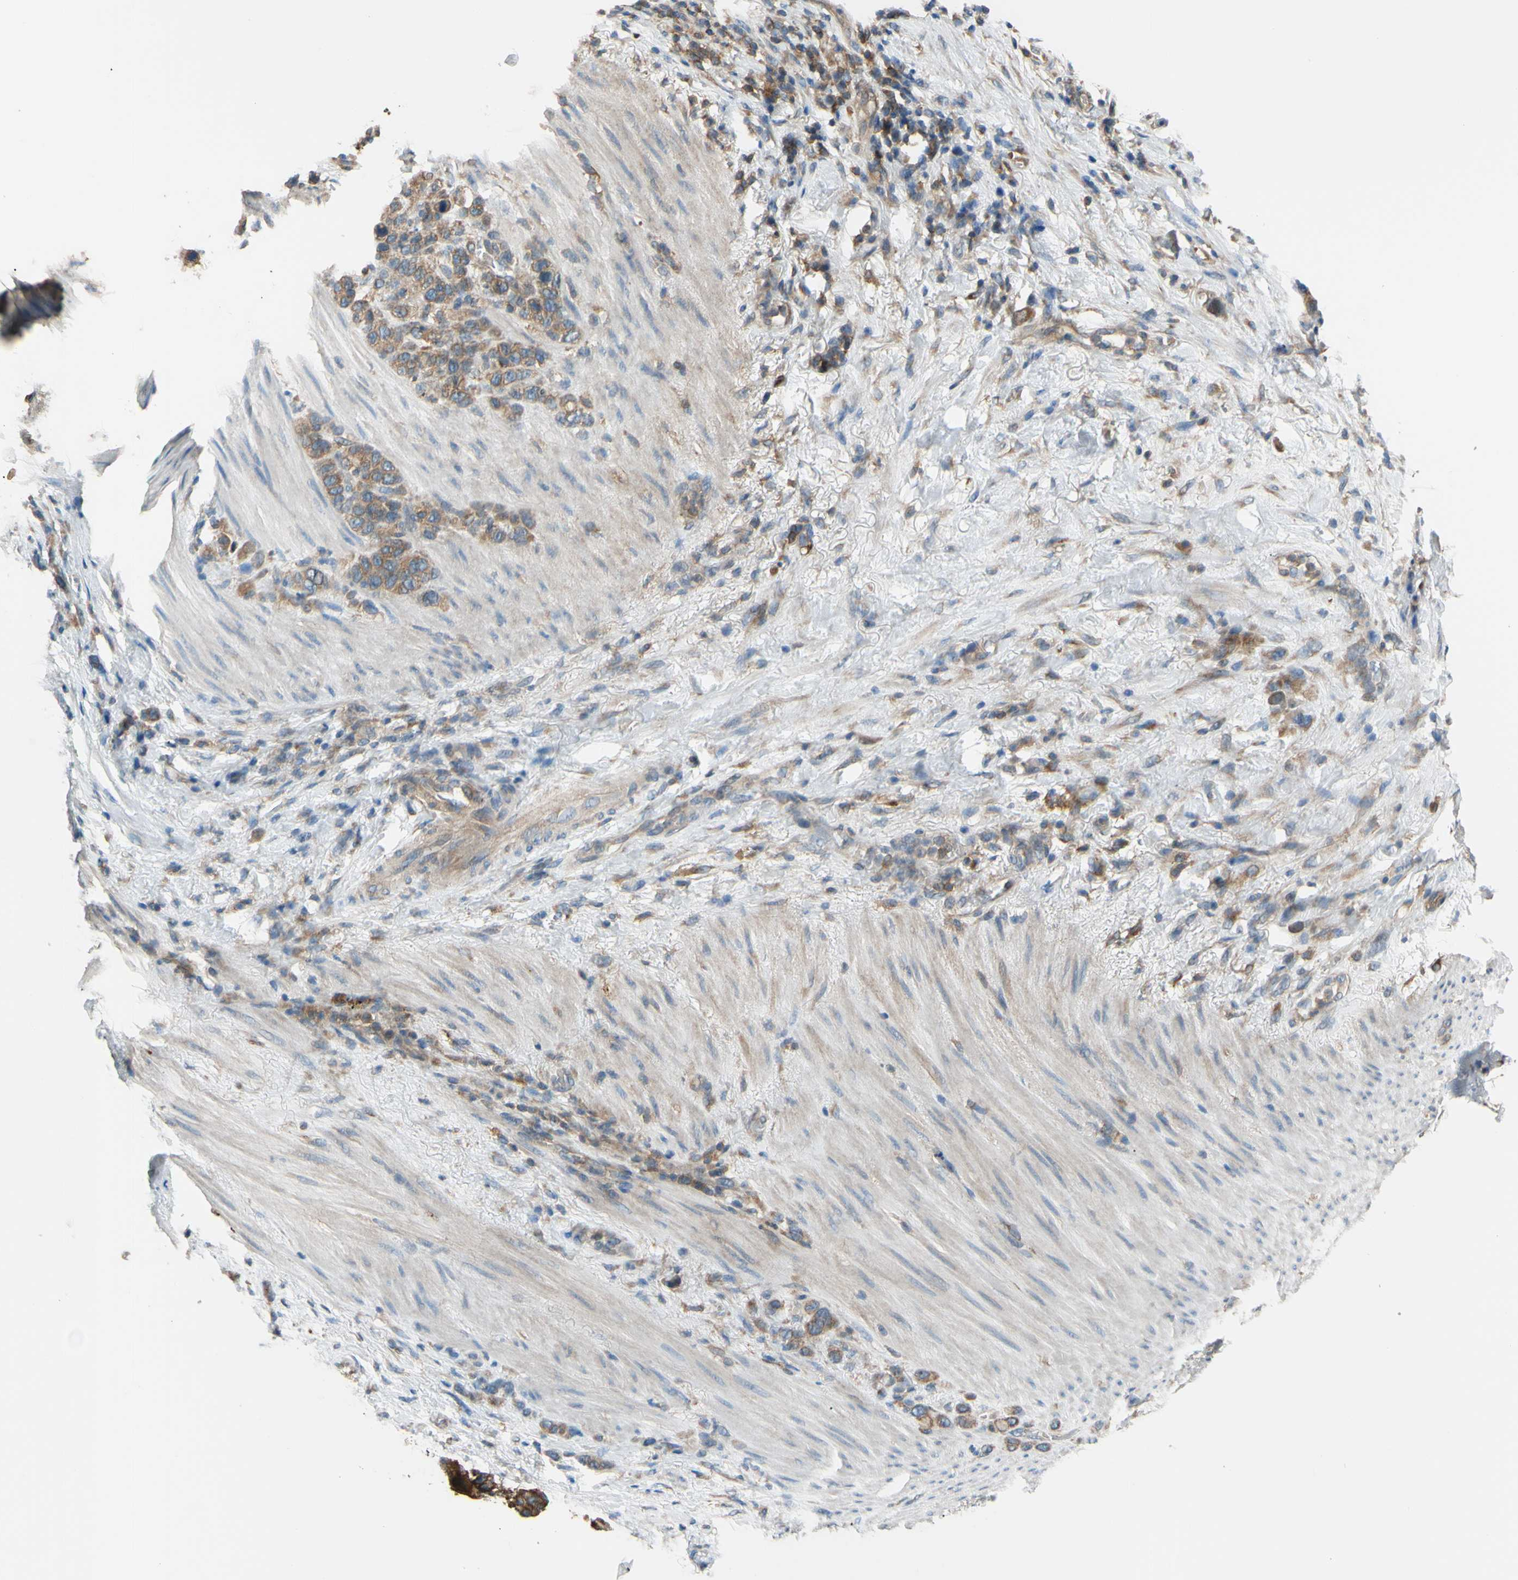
{"staining": {"intensity": "weak", "quantity": "25%-75%", "location": "cytoplasmic/membranous"}, "tissue": "stomach cancer", "cell_type": "Tumor cells", "image_type": "cancer", "snomed": [{"axis": "morphology", "description": "Adenocarcinoma, NOS"}, {"axis": "morphology", "description": "Adenocarcinoma, High grade"}, {"axis": "topography", "description": "Stomach, upper"}, {"axis": "topography", "description": "Stomach, lower"}], "caption": "Tumor cells show low levels of weak cytoplasmic/membranous positivity in about 25%-75% of cells in human adenocarcinoma (high-grade) (stomach).", "gene": "POR", "patient": {"sex": "female", "age": 65}}